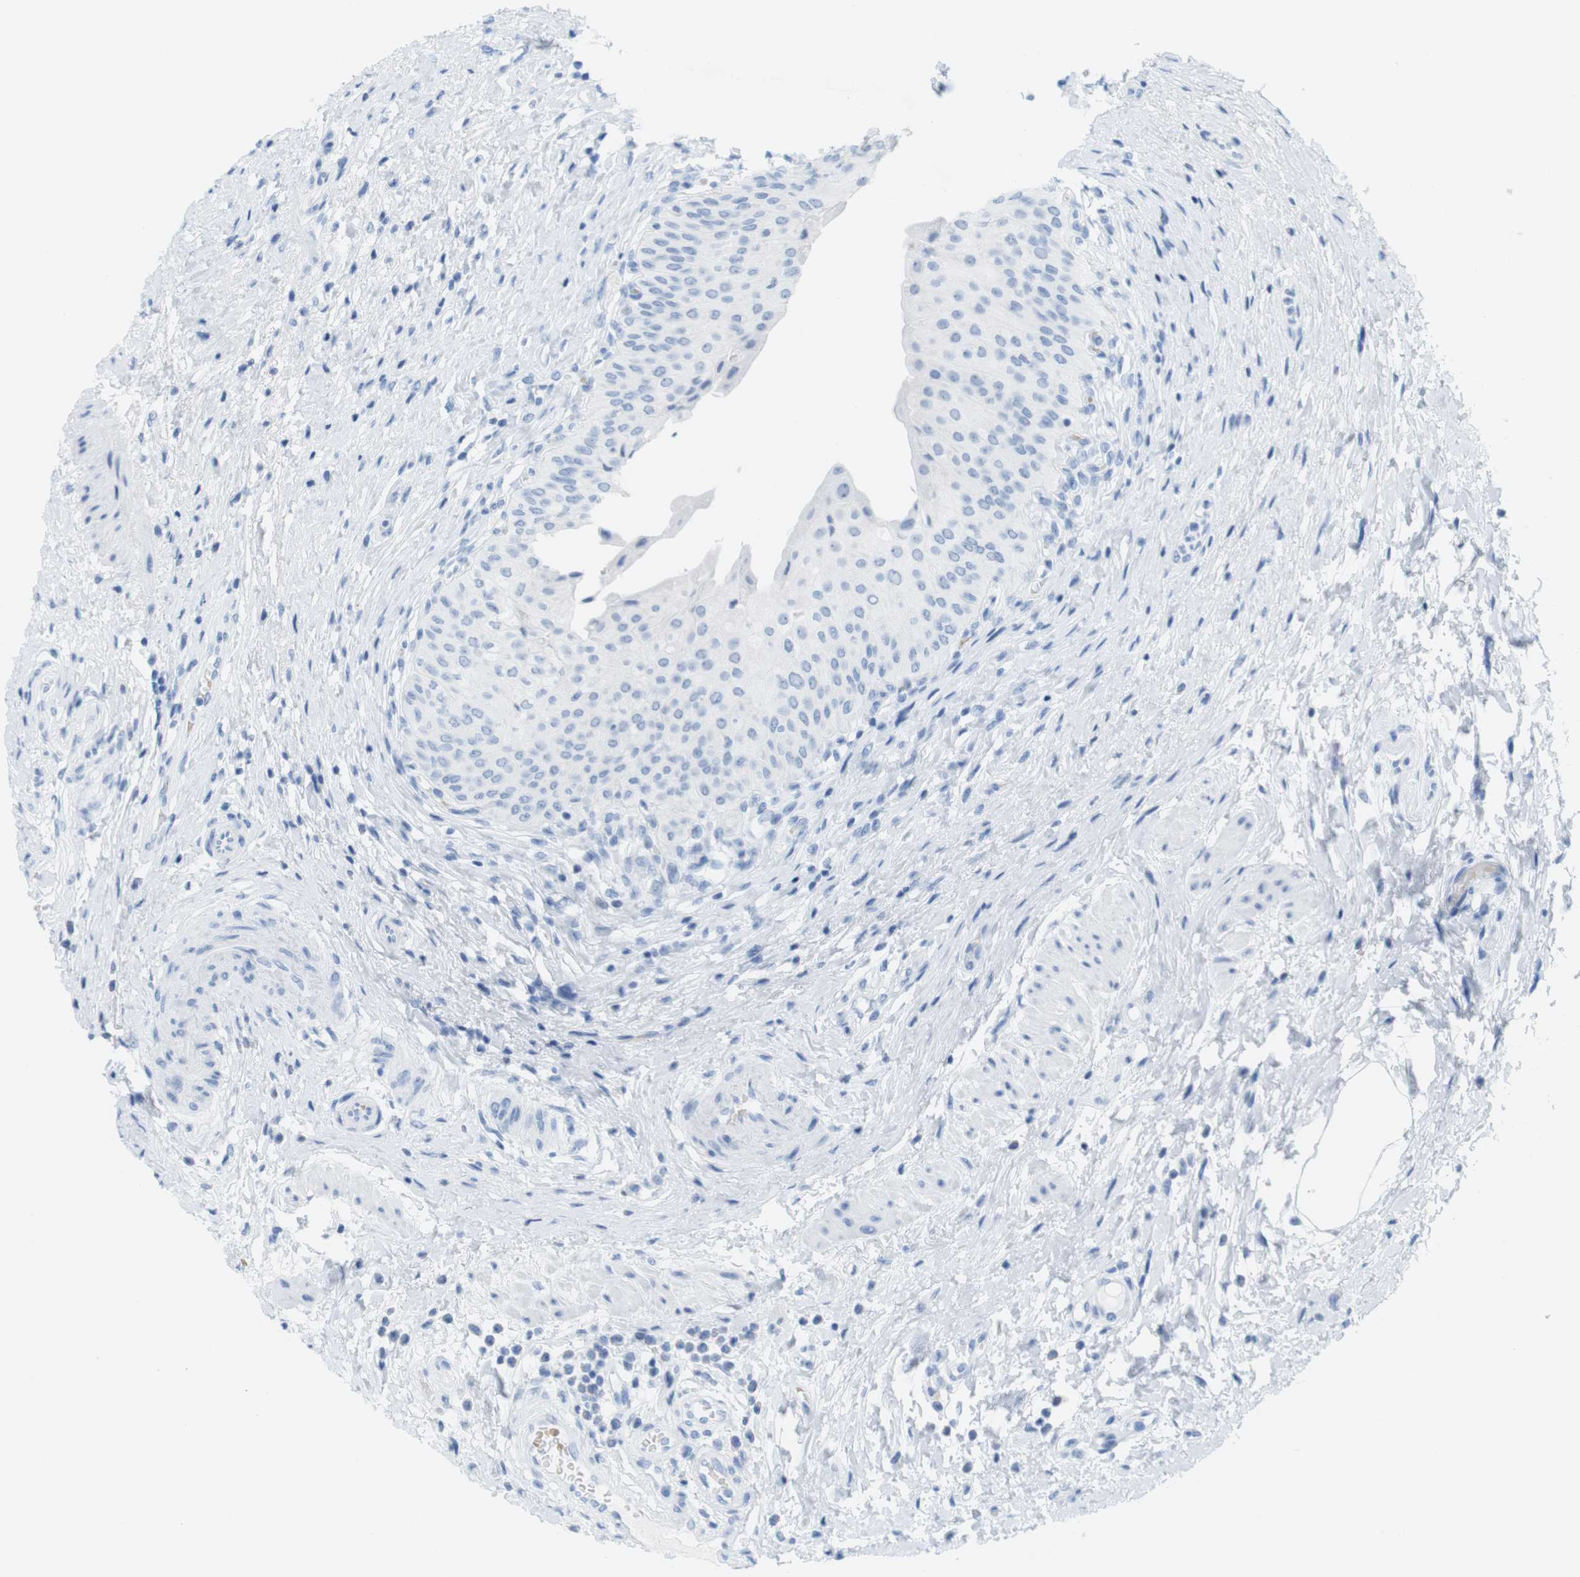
{"staining": {"intensity": "negative", "quantity": "none", "location": "none"}, "tissue": "urinary bladder", "cell_type": "Urothelial cells", "image_type": "normal", "snomed": [{"axis": "morphology", "description": "Normal tissue, NOS"}, {"axis": "morphology", "description": "Urothelial carcinoma, High grade"}, {"axis": "topography", "description": "Urinary bladder"}], "caption": "High power microscopy micrograph of an immunohistochemistry photomicrograph of unremarkable urinary bladder, revealing no significant staining in urothelial cells. The staining is performed using DAB brown chromogen with nuclei counter-stained in using hematoxylin.", "gene": "TNNT2", "patient": {"sex": "male", "age": 46}}